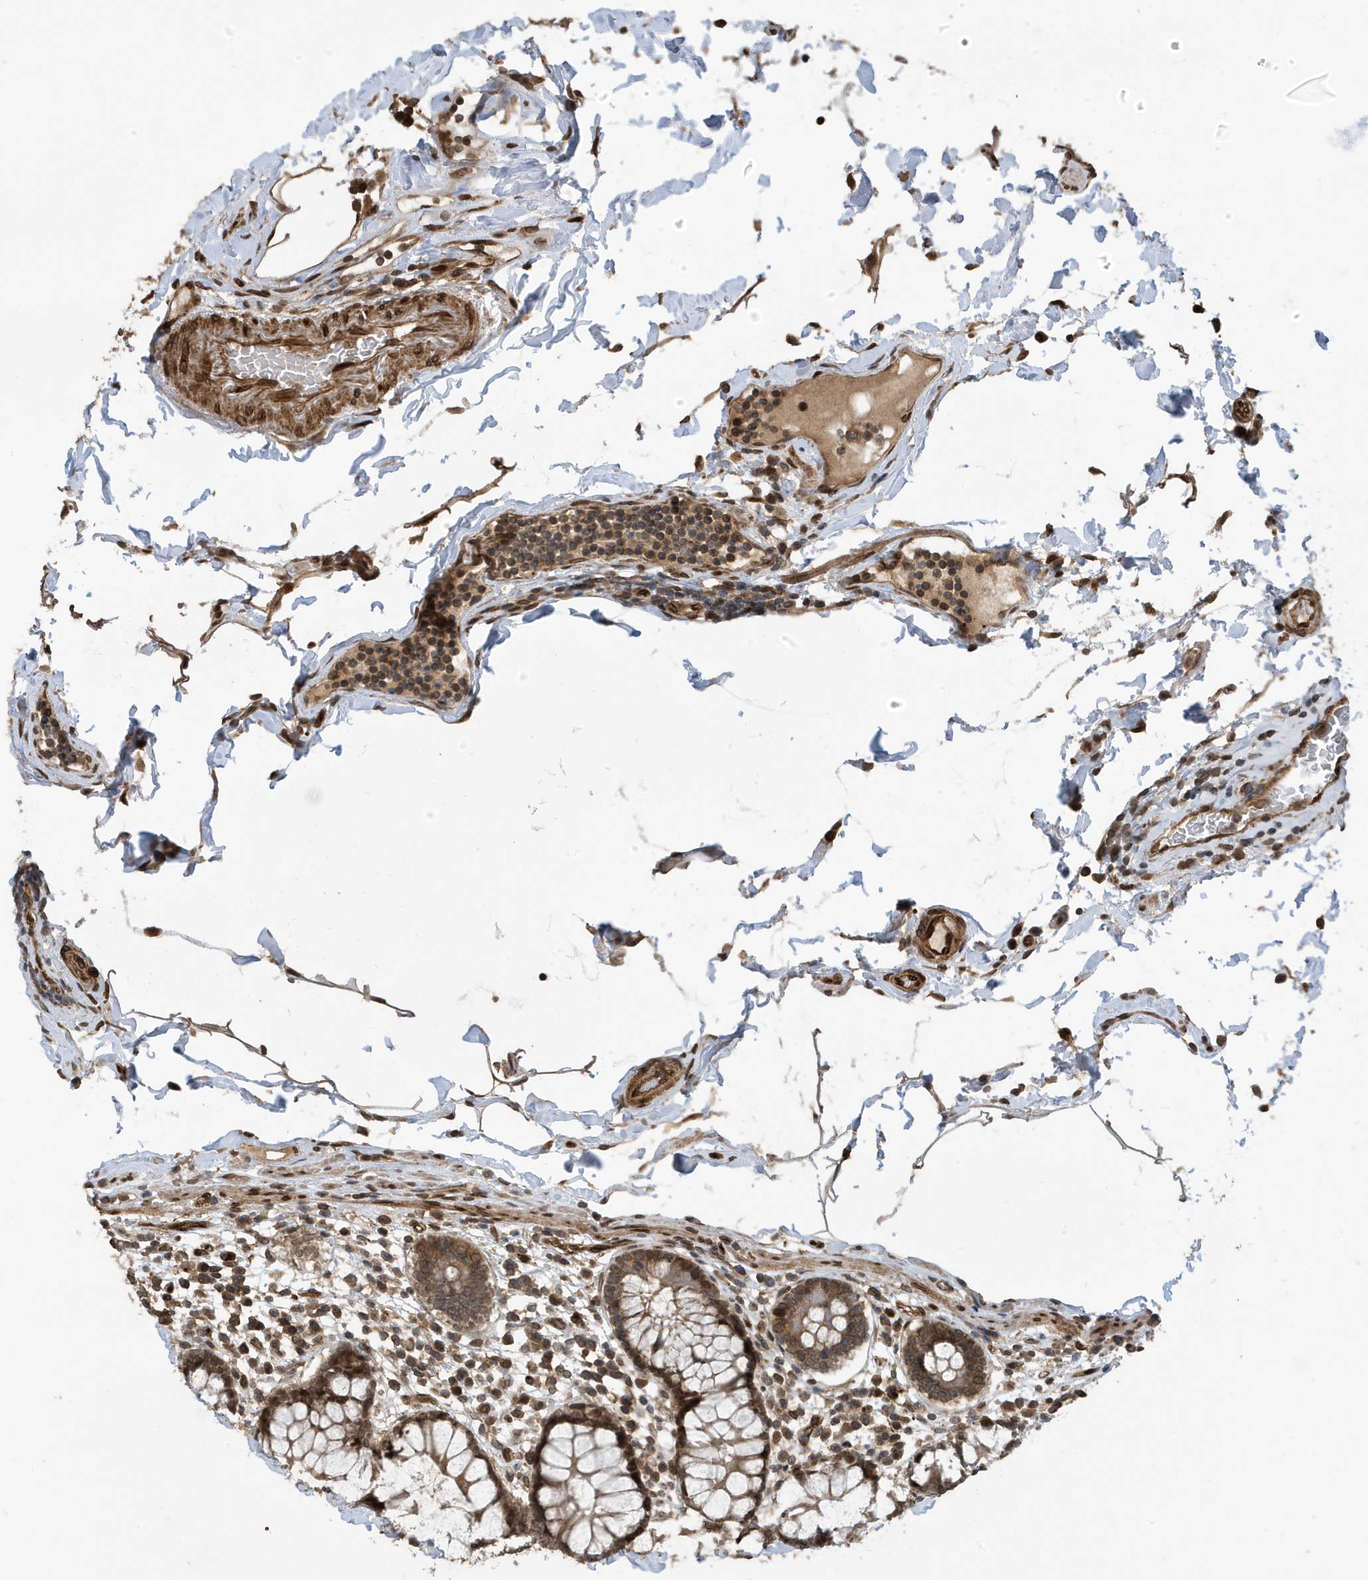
{"staining": {"intensity": "strong", "quantity": ">75%", "location": "cytoplasmic/membranous,nuclear"}, "tissue": "colon", "cell_type": "Endothelial cells", "image_type": "normal", "snomed": [{"axis": "morphology", "description": "Normal tissue, NOS"}, {"axis": "topography", "description": "Colon"}], "caption": "DAB (3,3'-diaminobenzidine) immunohistochemical staining of unremarkable human colon shows strong cytoplasmic/membranous,nuclear protein staining in approximately >75% of endothelial cells. (brown staining indicates protein expression, while blue staining denotes nuclei).", "gene": "DUSP18", "patient": {"sex": "female", "age": 79}}